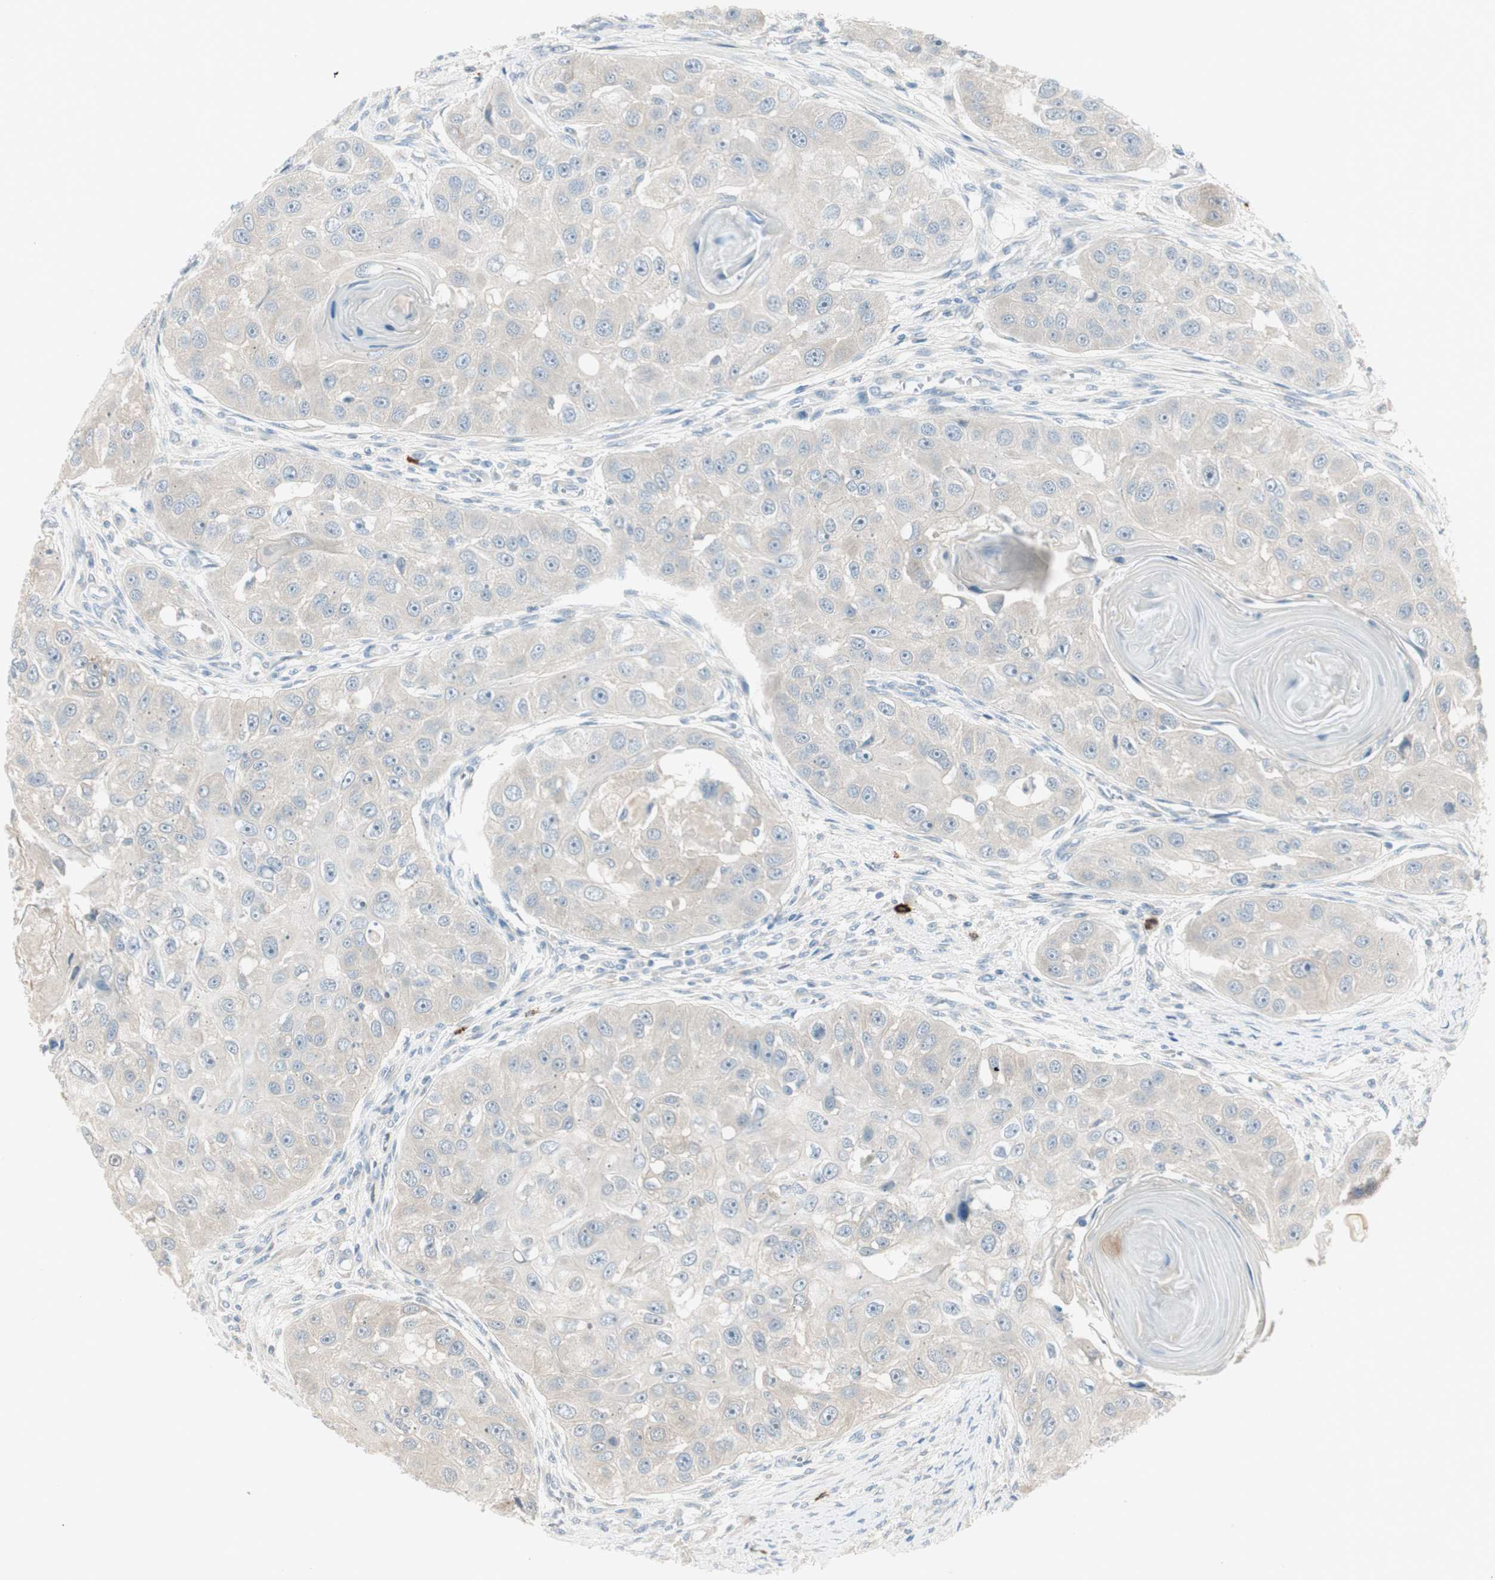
{"staining": {"intensity": "negative", "quantity": "none", "location": "none"}, "tissue": "head and neck cancer", "cell_type": "Tumor cells", "image_type": "cancer", "snomed": [{"axis": "morphology", "description": "Normal tissue, NOS"}, {"axis": "morphology", "description": "Squamous cell carcinoma, NOS"}, {"axis": "topography", "description": "Skeletal muscle"}, {"axis": "topography", "description": "Head-Neck"}], "caption": "Tumor cells show no significant expression in head and neck cancer (squamous cell carcinoma).", "gene": "MAPRE3", "patient": {"sex": "male", "age": 51}}